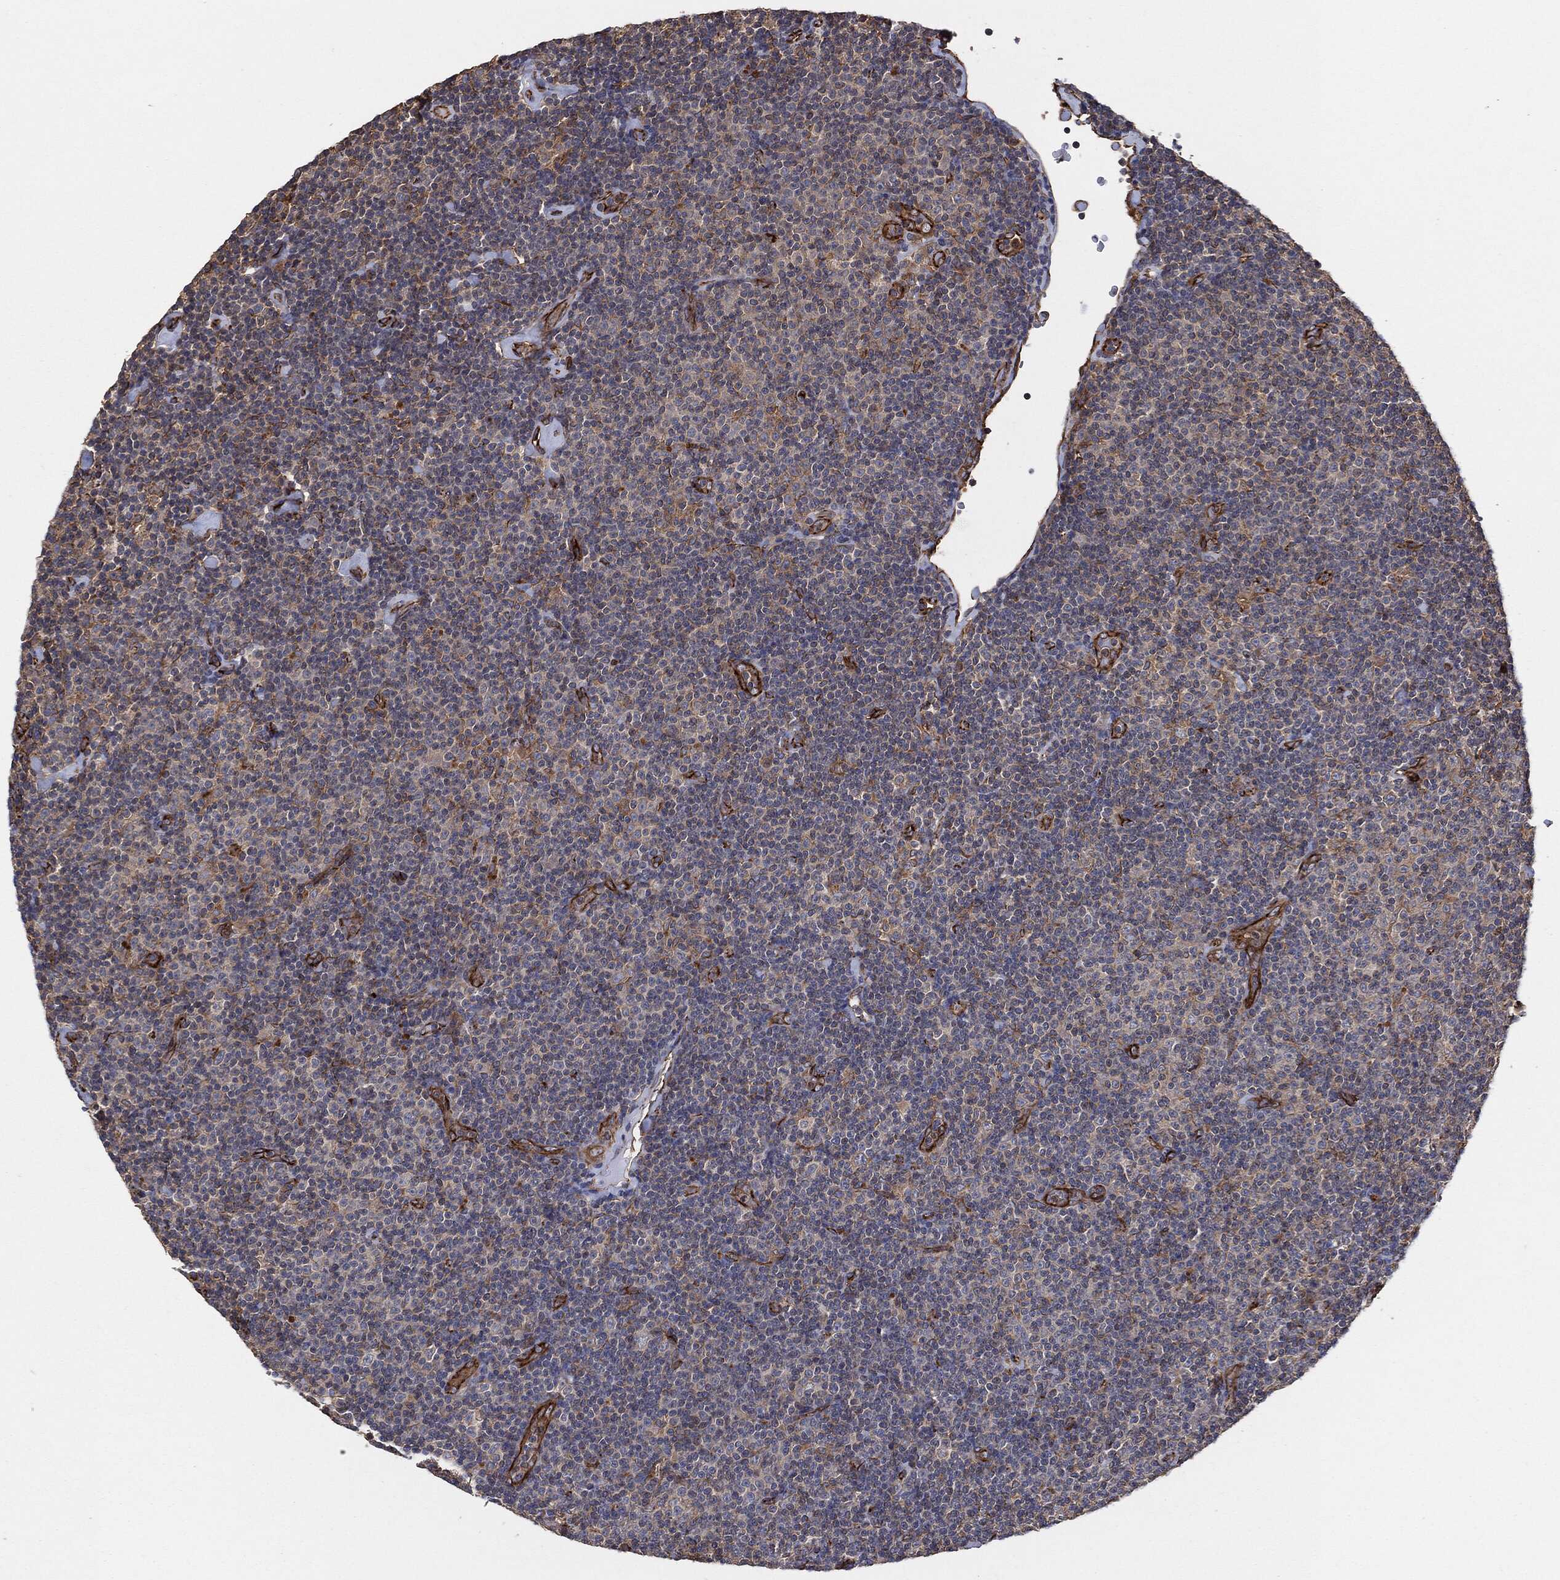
{"staining": {"intensity": "weak", "quantity": "<25%", "location": "cytoplasmic/membranous"}, "tissue": "lymphoma", "cell_type": "Tumor cells", "image_type": "cancer", "snomed": [{"axis": "morphology", "description": "Malignant lymphoma, non-Hodgkin's type, Low grade"}, {"axis": "topography", "description": "Lymph node"}], "caption": "The histopathology image displays no significant positivity in tumor cells of lymphoma.", "gene": "CTNNA1", "patient": {"sex": "male", "age": 81}}